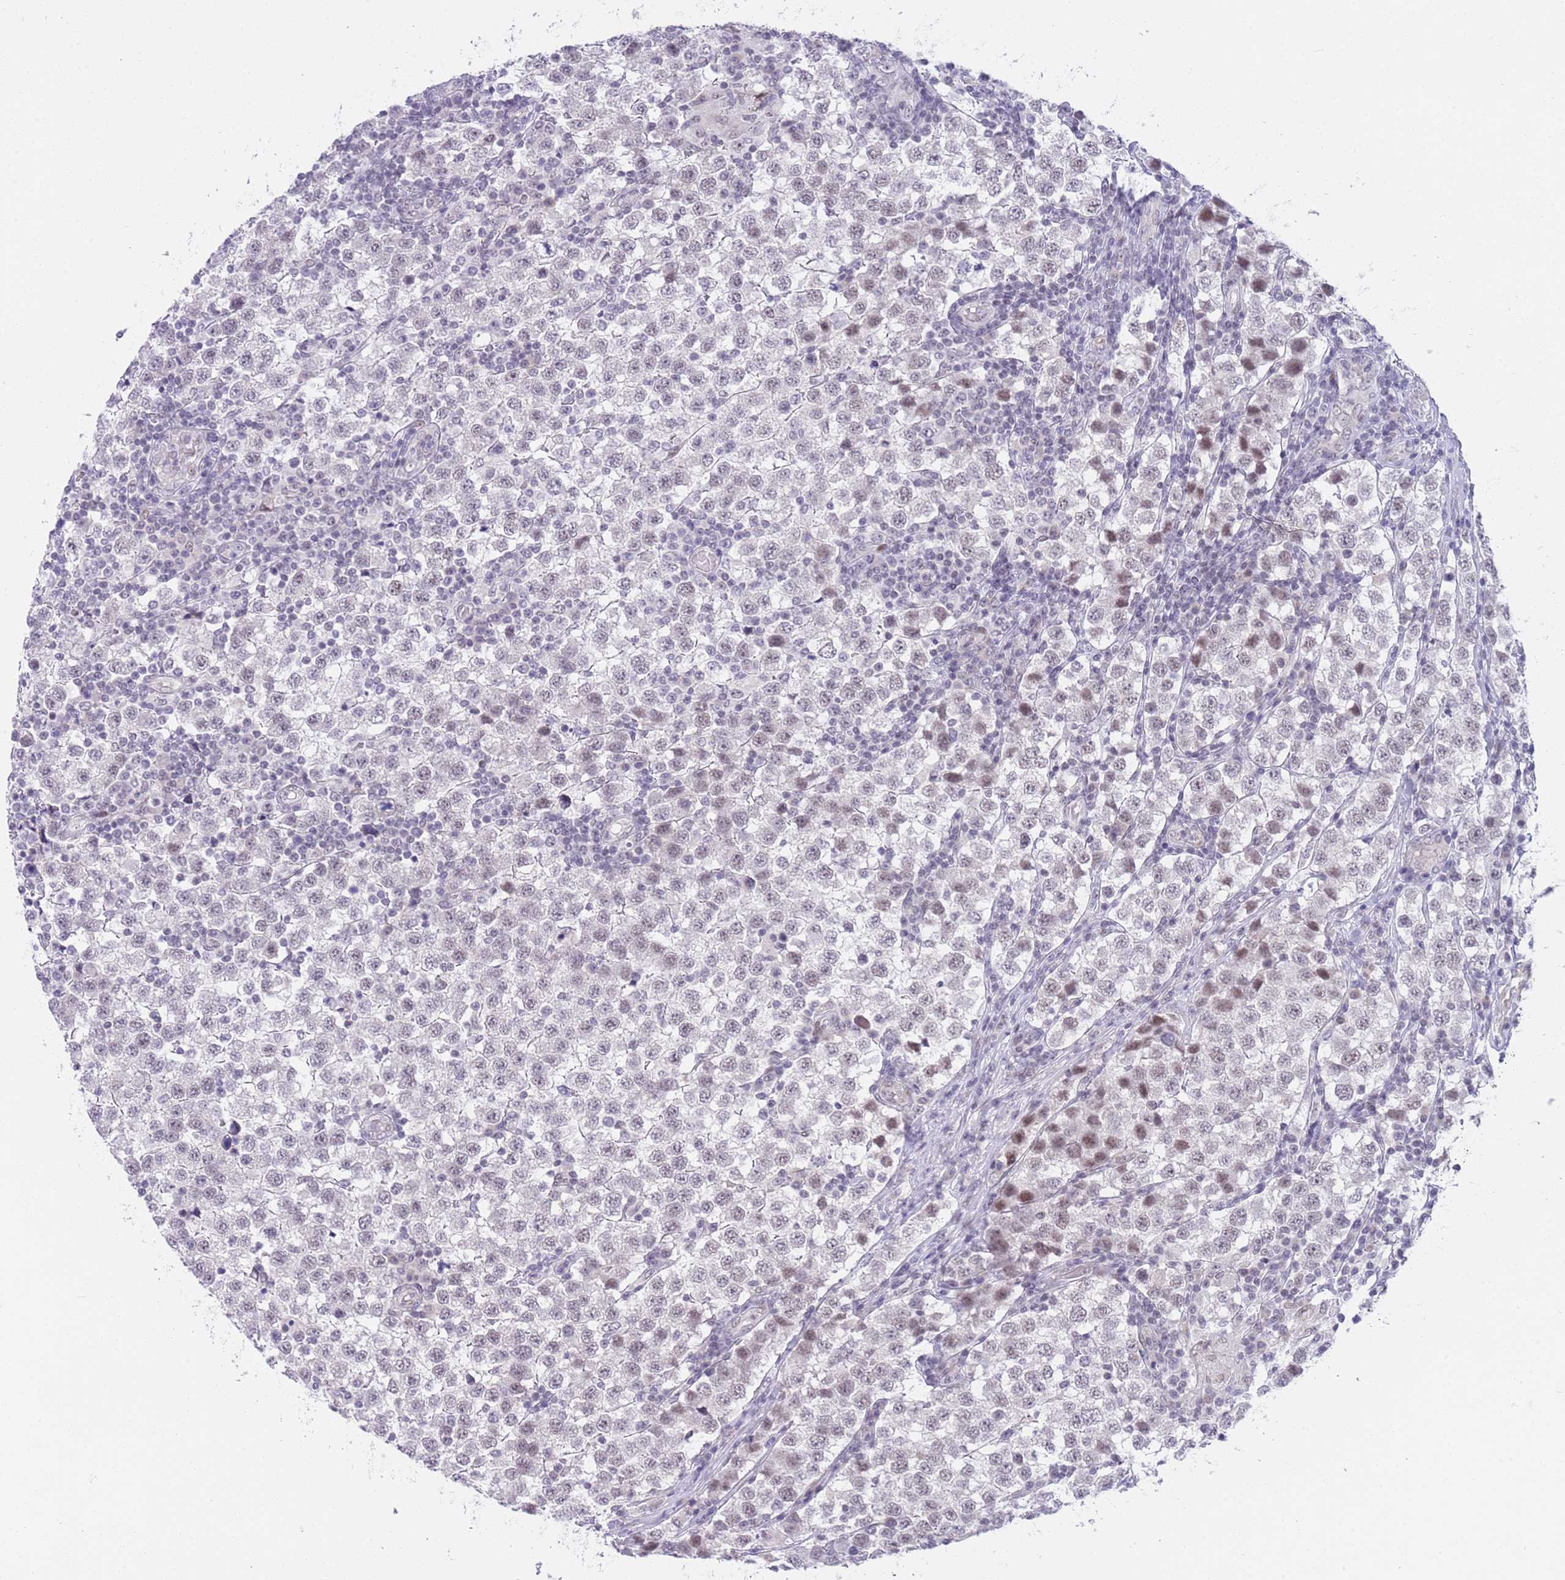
{"staining": {"intensity": "weak", "quantity": "25%-75%", "location": "nuclear"}, "tissue": "testis cancer", "cell_type": "Tumor cells", "image_type": "cancer", "snomed": [{"axis": "morphology", "description": "Seminoma, NOS"}, {"axis": "topography", "description": "Testis"}], "caption": "Protein staining shows weak nuclear expression in approximately 25%-75% of tumor cells in testis seminoma. The staining was performed using DAB (3,3'-diaminobenzidine), with brown indicating positive protein expression. Nuclei are stained blue with hematoxylin.", "gene": "RFX1", "patient": {"sex": "male", "age": 34}}